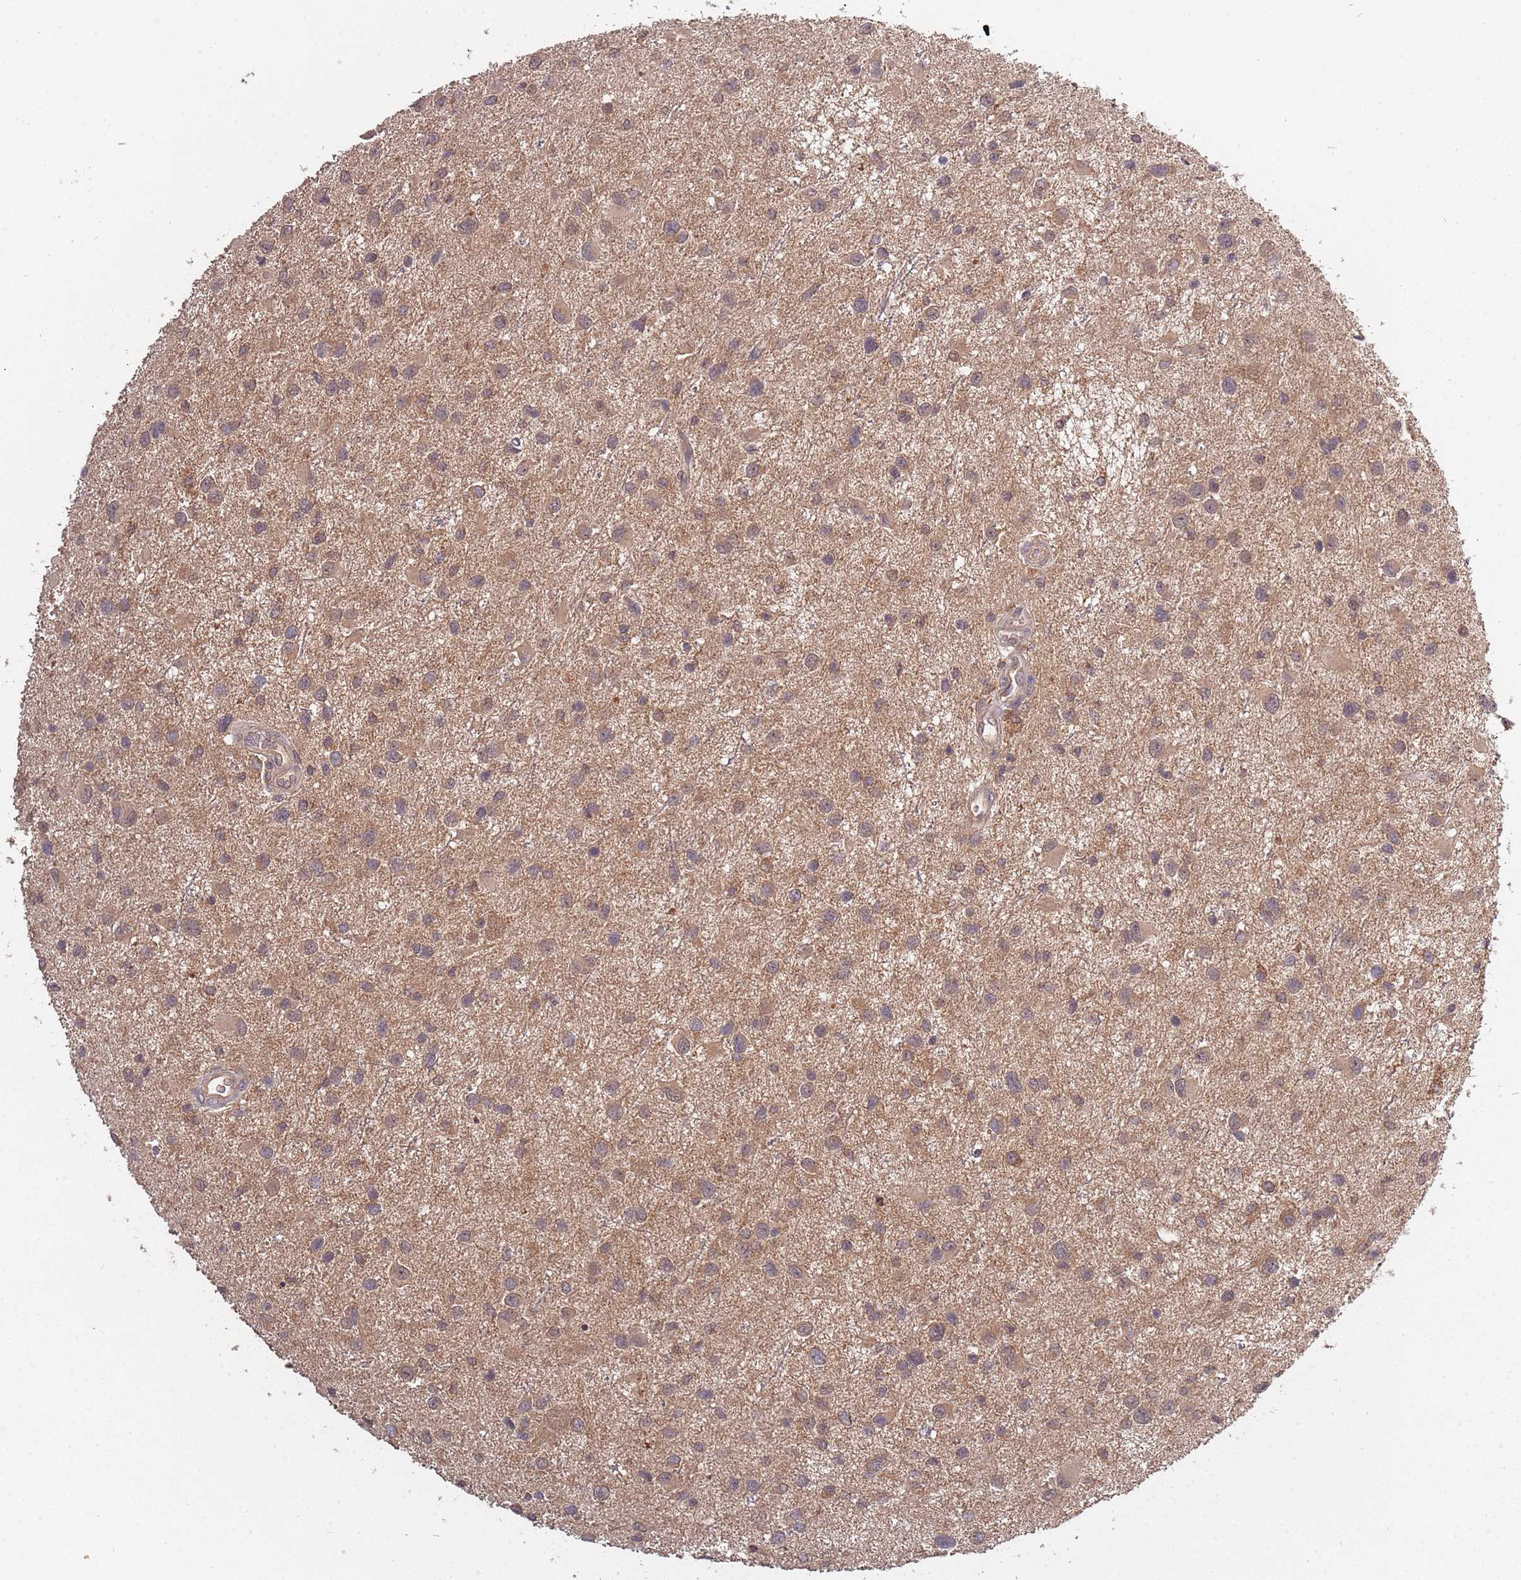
{"staining": {"intensity": "moderate", "quantity": ">75%", "location": "cytoplasmic/membranous"}, "tissue": "glioma", "cell_type": "Tumor cells", "image_type": "cancer", "snomed": [{"axis": "morphology", "description": "Glioma, malignant, Low grade"}, {"axis": "topography", "description": "Brain"}], "caption": "Moderate cytoplasmic/membranous protein positivity is present in approximately >75% of tumor cells in malignant glioma (low-grade).", "gene": "USP32", "patient": {"sex": "female", "age": 32}}